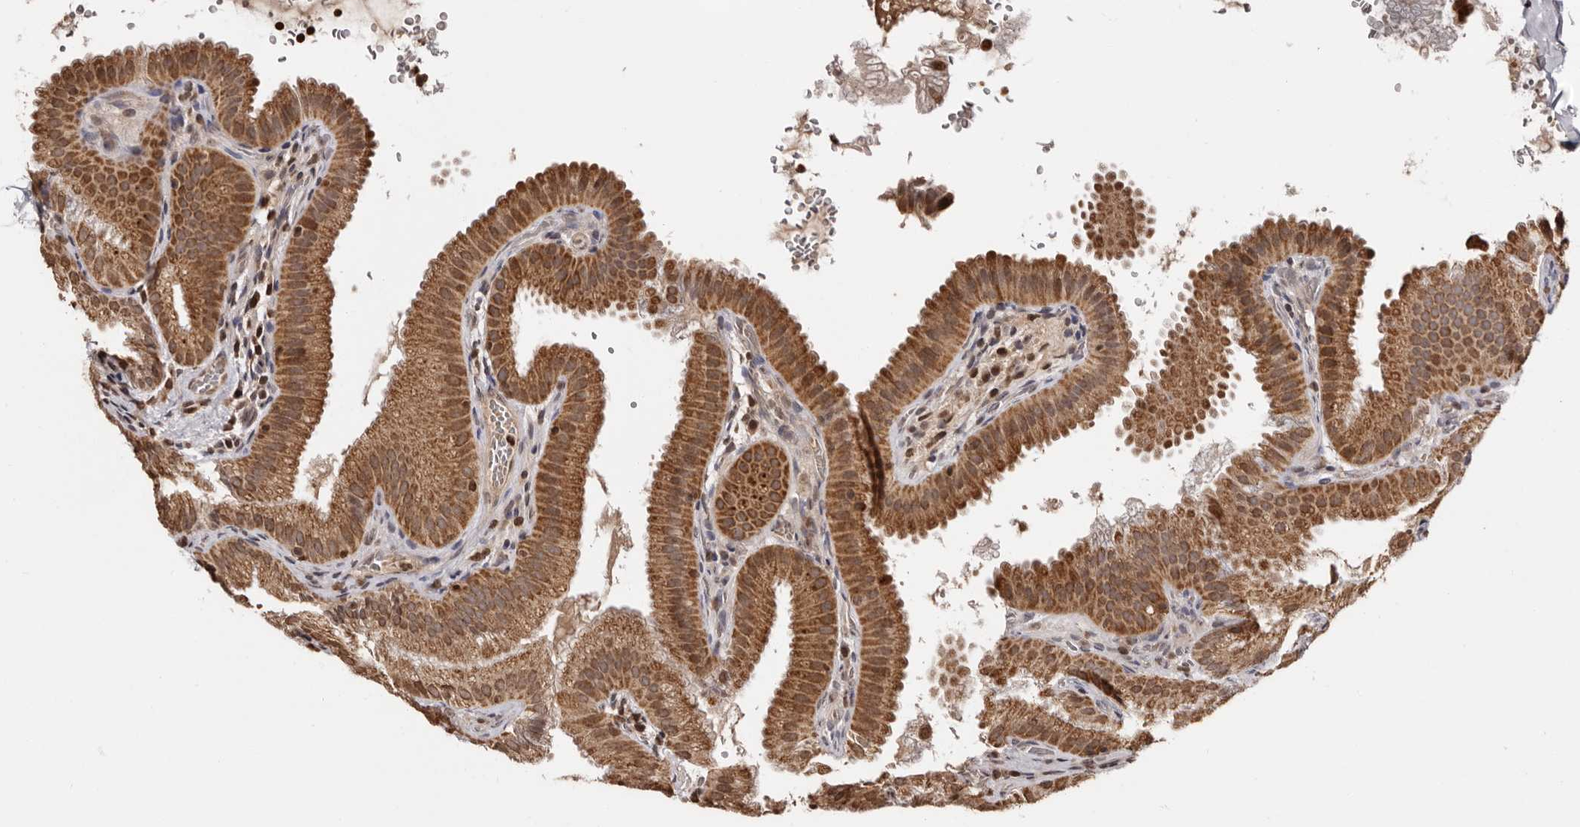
{"staining": {"intensity": "moderate", "quantity": ">75%", "location": "cytoplasmic/membranous"}, "tissue": "gallbladder", "cell_type": "Glandular cells", "image_type": "normal", "snomed": [{"axis": "morphology", "description": "Normal tissue, NOS"}, {"axis": "topography", "description": "Gallbladder"}], "caption": "Immunohistochemical staining of benign gallbladder displays >75% levels of moderate cytoplasmic/membranous protein expression in about >75% of glandular cells. The protein is shown in brown color, while the nuclei are stained blue.", "gene": "CCDC190", "patient": {"sex": "female", "age": 30}}